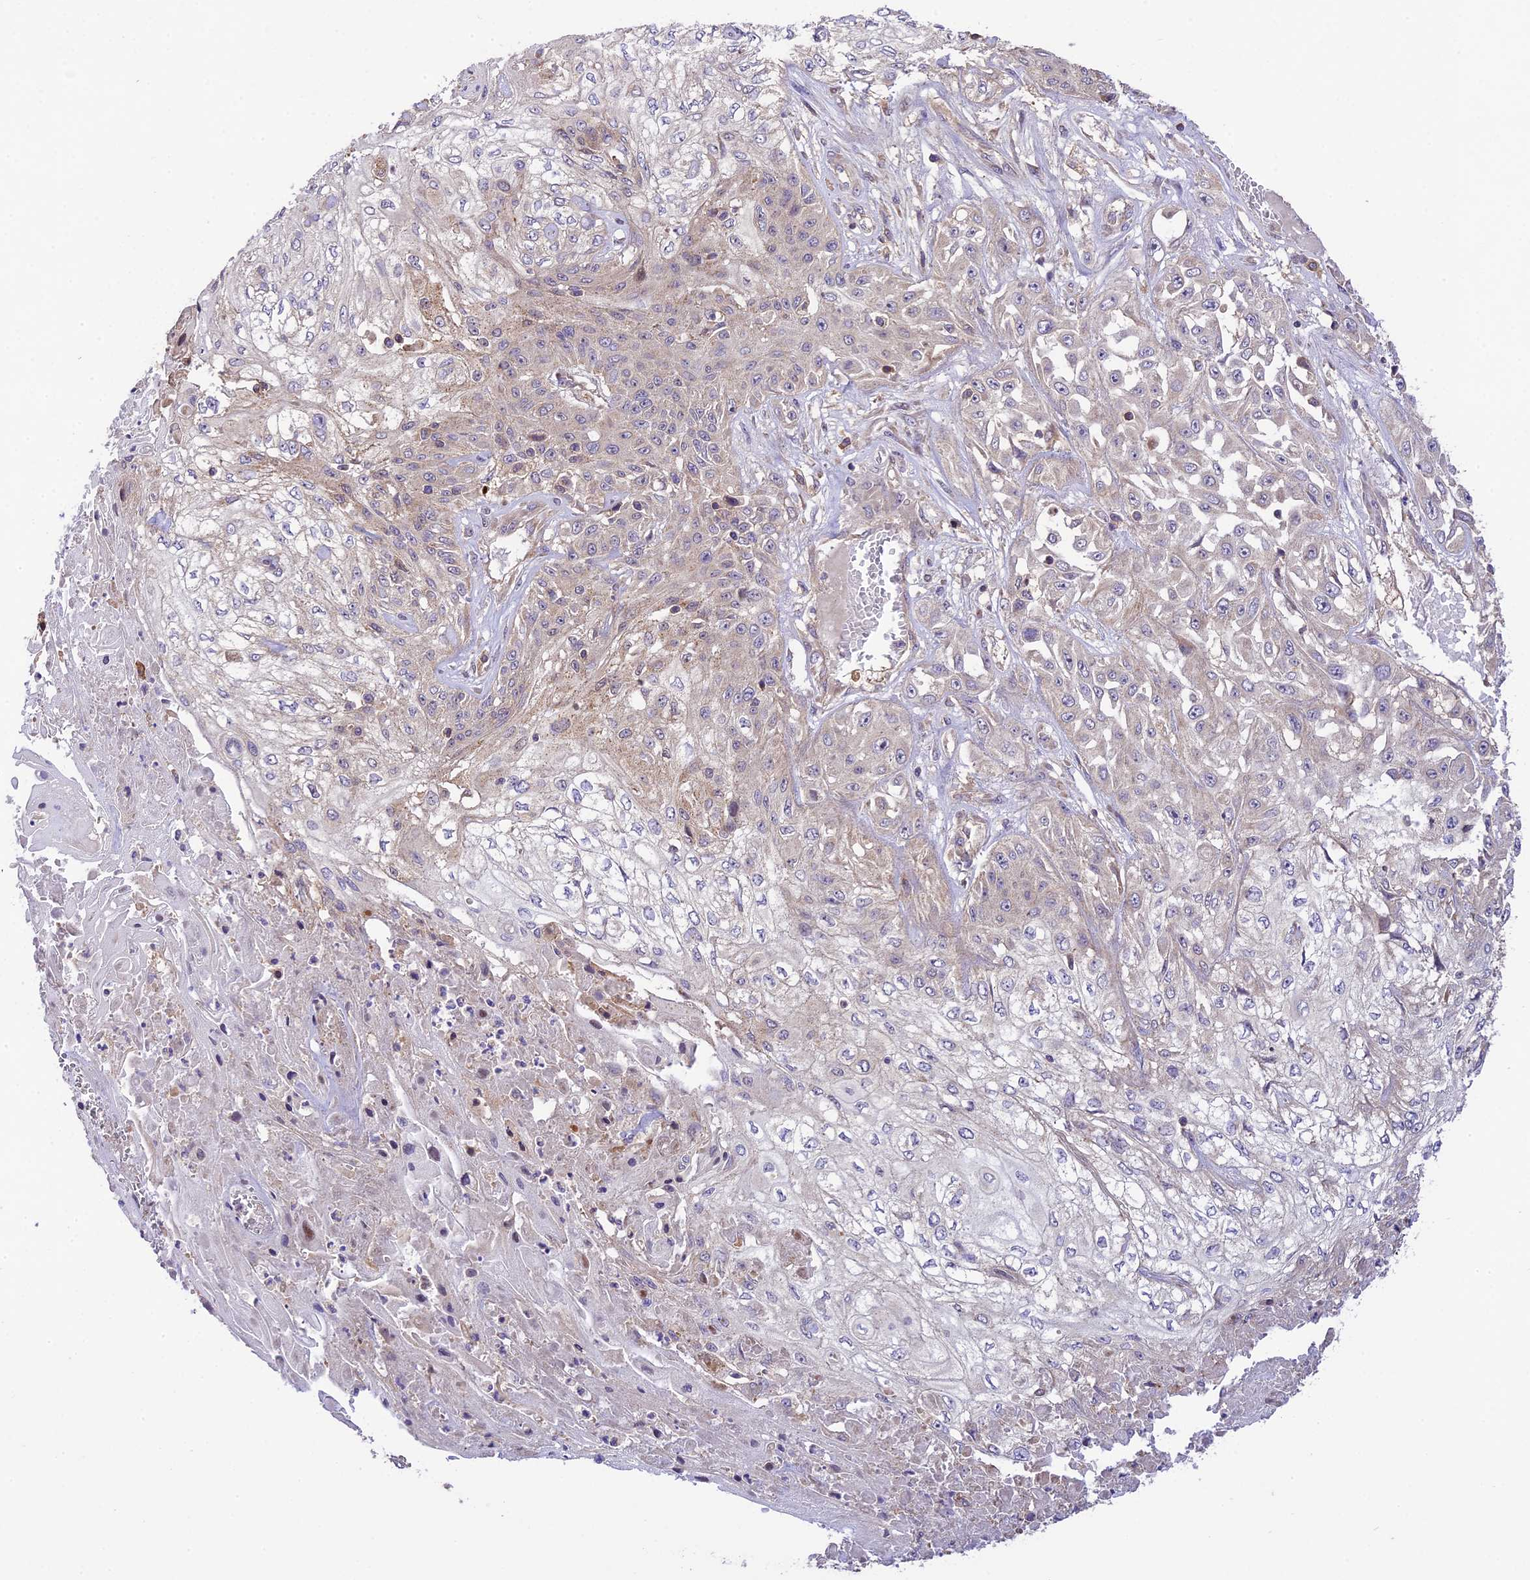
{"staining": {"intensity": "weak", "quantity": "<25%", "location": "cytoplasmic/membranous"}, "tissue": "skin cancer", "cell_type": "Tumor cells", "image_type": "cancer", "snomed": [{"axis": "morphology", "description": "Squamous cell carcinoma, NOS"}, {"axis": "morphology", "description": "Squamous cell carcinoma, metastatic, NOS"}, {"axis": "topography", "description": "Skin"}, {"axis": "topography", "description": "Lymph node"}], "caption": "IHC photomicrograph of neoplastic tissue: human squamous cell carcinoma (skin) stained with DAB (3,3'-diaminobenzidine) shows no significant protein positivity in tumor cells.", "gene": "WDR88", "patient": {"sex": "male", "age": 75}}